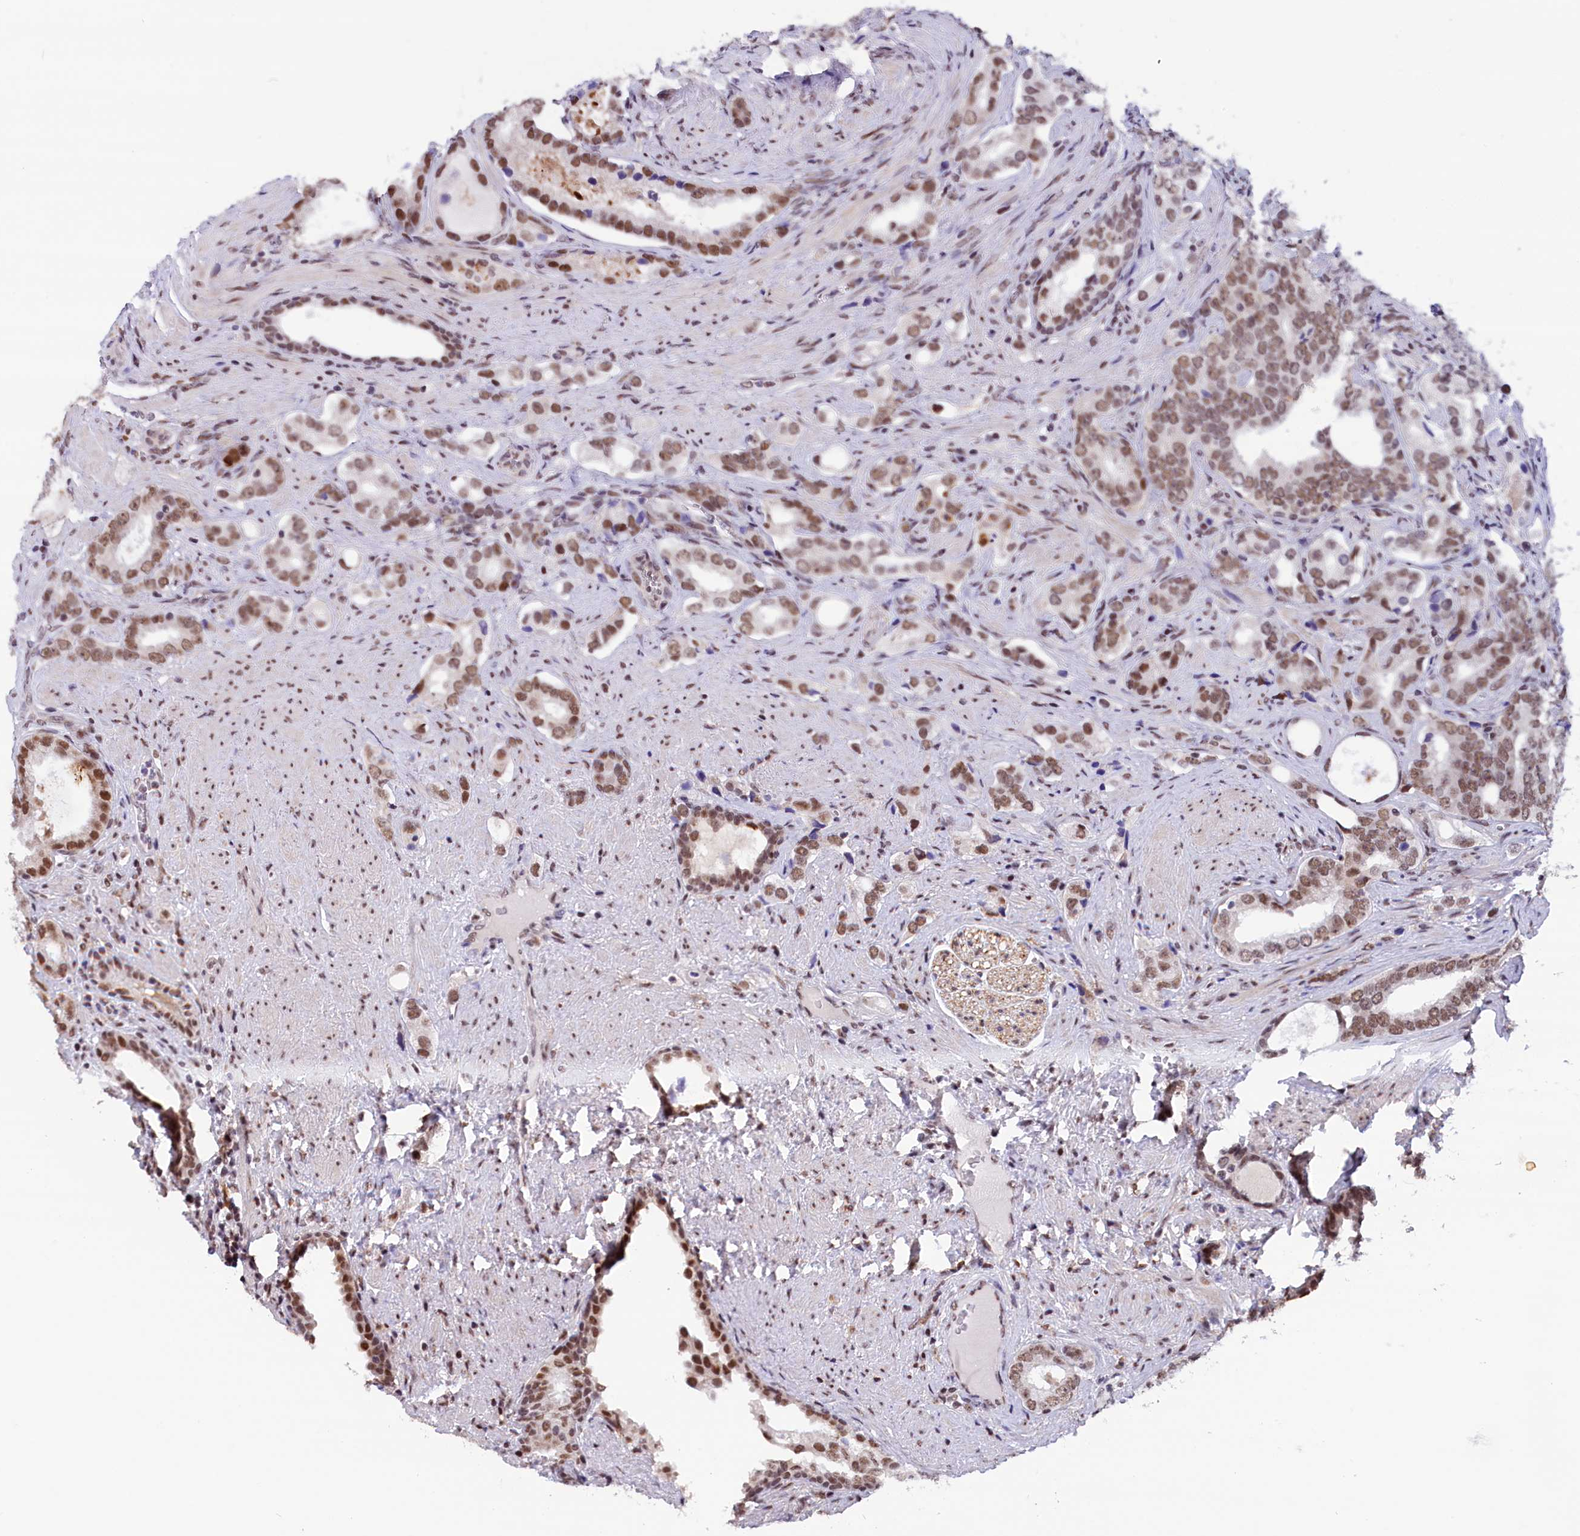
{"staining": {"intensity": "moderate", "quantity": ">75%", "location": "nuclear"}, "tissue": "prostate cancer", "cell_type": "Tumor cells", "image_type": "cancer", "snomed": [{"axis": "morphology", "description": "Adenocarcinoma, High grade"}, {"axis": "topography", "description": "Prostate"}], "caption": "The histopathology image demonstrates immunohistochemical staining of prostate cancer. There is moderate nuclear staining is identified in approximately >75% of tumor cells.", "gene": "CDYL2", "patient": {"sex": "male", "age": 67}}